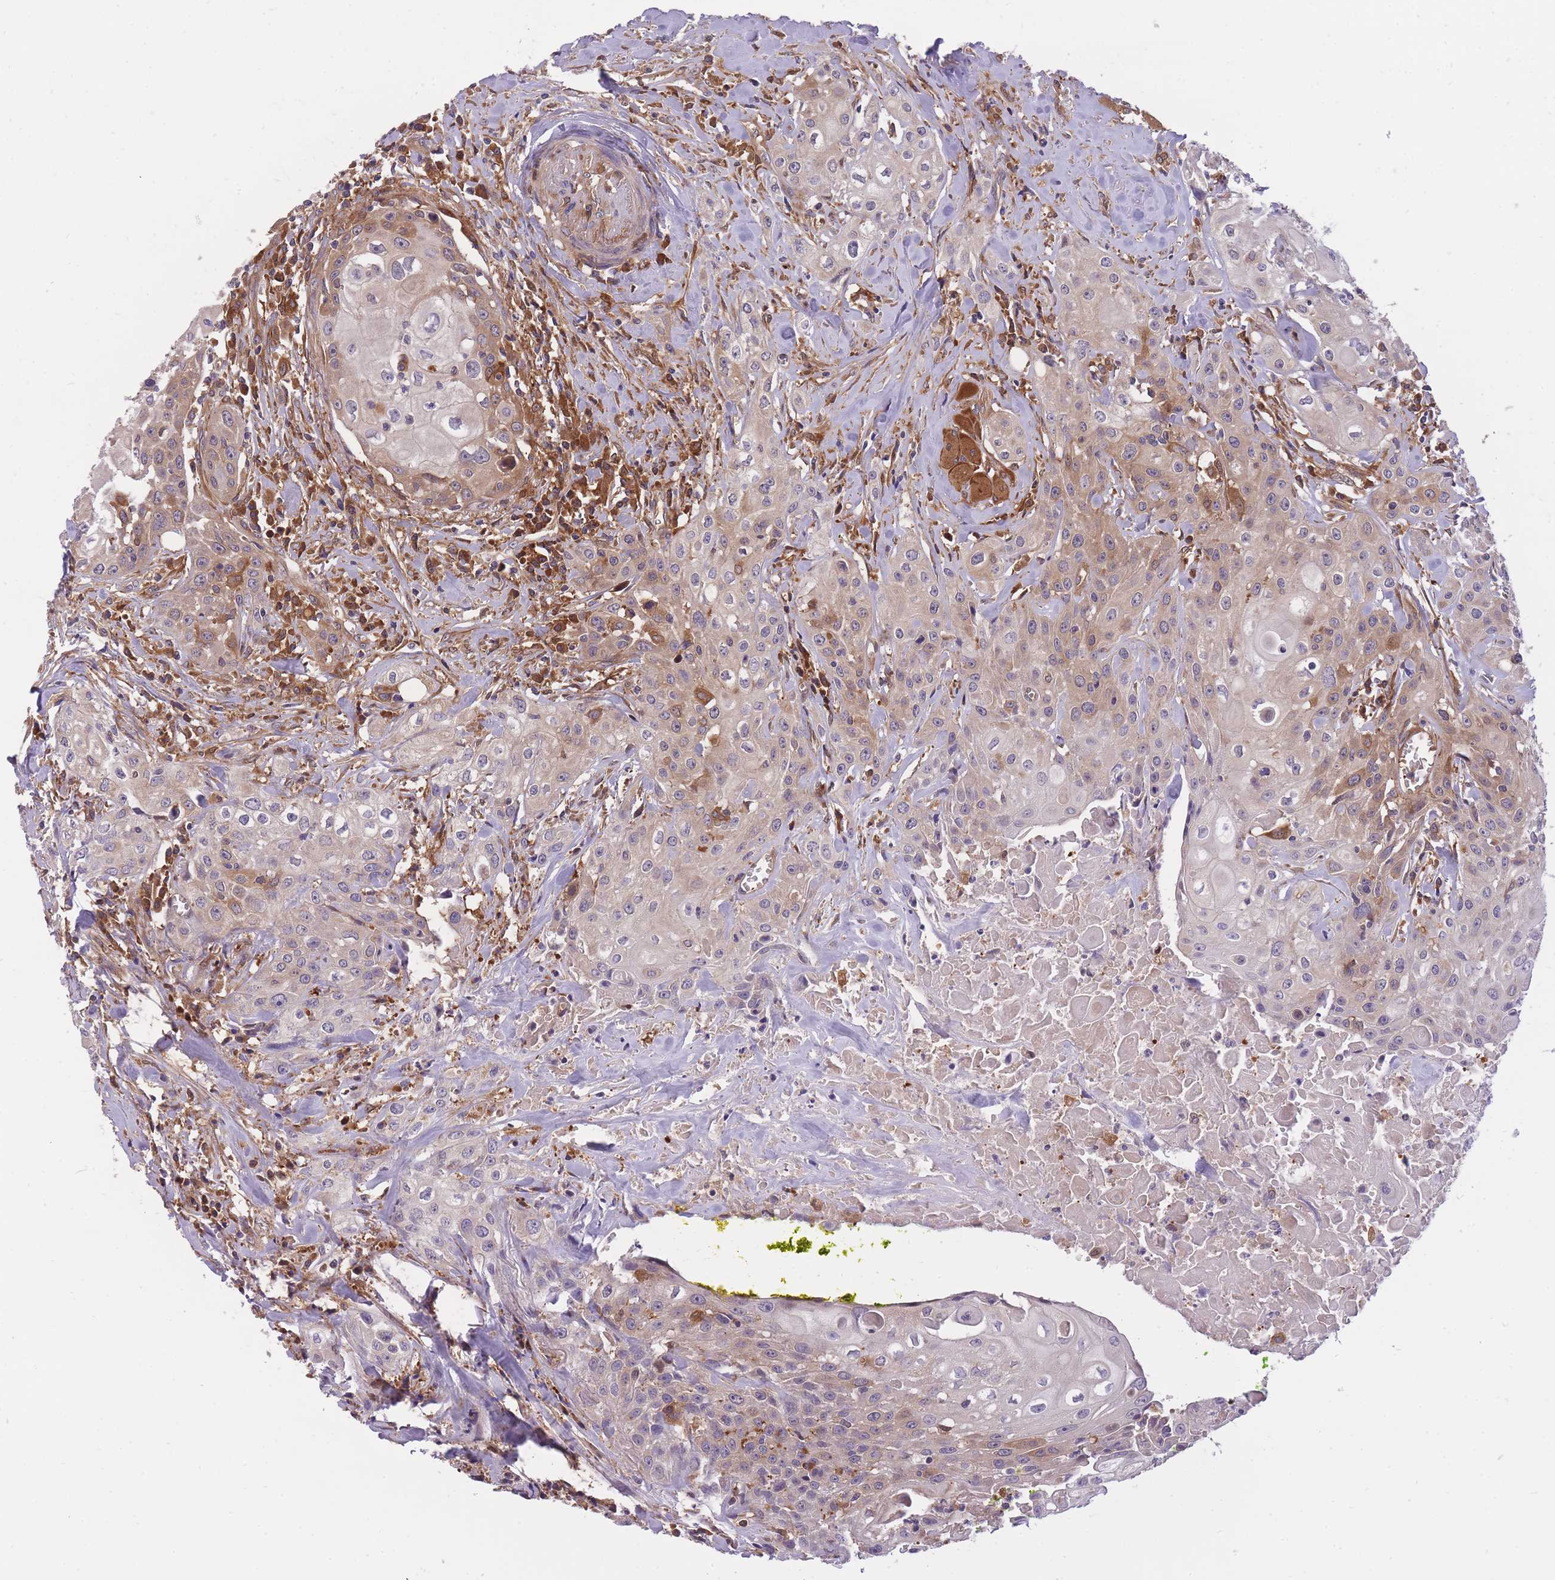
{"staining": {"intensity": "moderate", "quantity": "25%-75%", "location": "cytoplasmic/membranous"}, "tissue": "head and neck cancer", "cell_type": "Tumor cells", "image_type": "cancer", "snomed": [{"axis": "morphology", "description": "Squamous cell carcinoma, NOS"}, {"axis": "topography", "description": "Oral tissue"}, {"axis": "topography", "description": "Head-Neck"}], "caption": "Human head and neck cancer stained with a brown dye displays moderate cytoplasmic/membranous positive expression in approximately 25%-75% of tumor cells.", "gene": "CRYGN", "patient": {"sex": "female", "age": 82}}